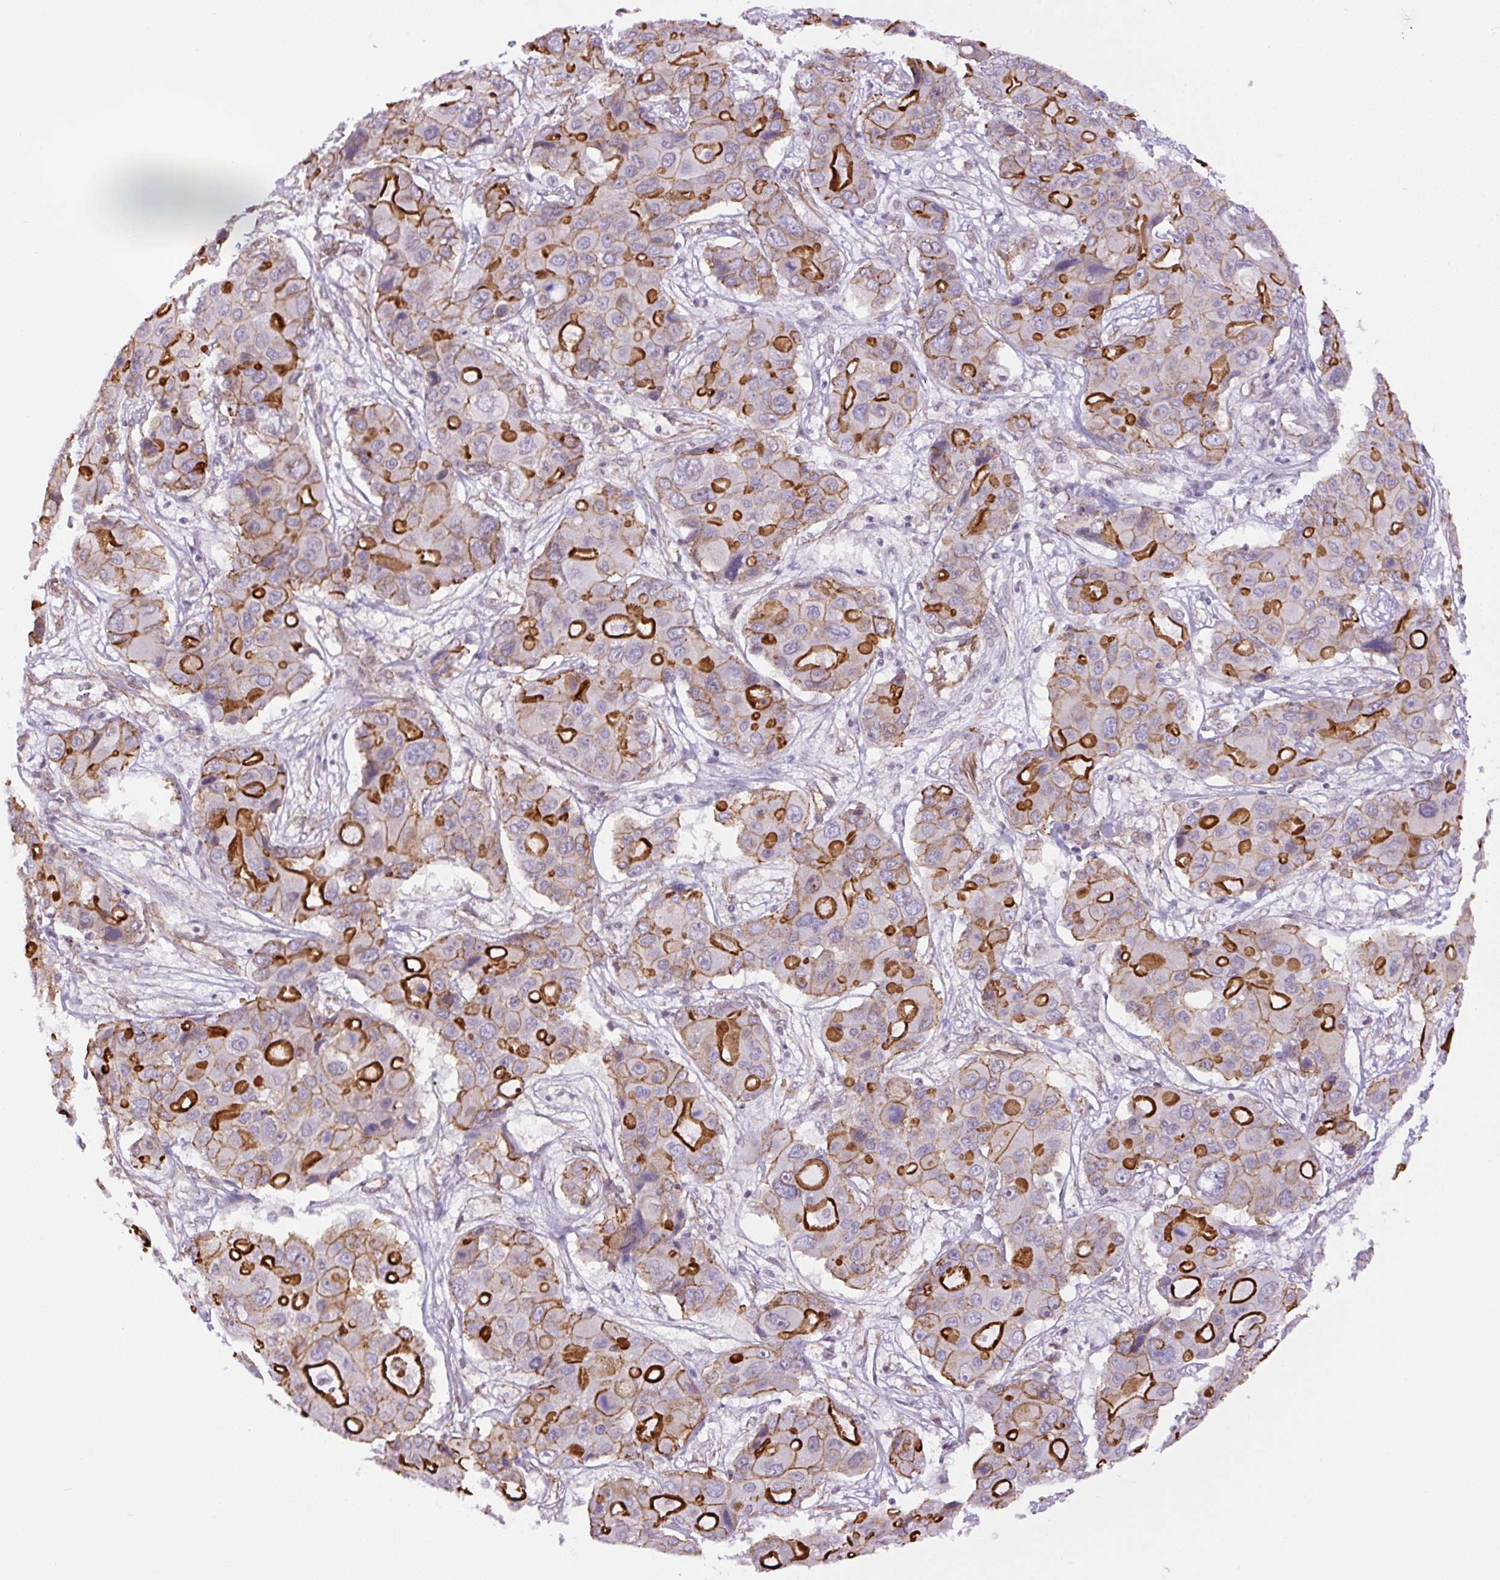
{"staining": {"intensity": "strong", "quantity": "25%-75%", "location": "cytoplasmic/membranous"}, "tissue": "liver cancer", "cell_type": "Tumor cells", "image_type": "cancer", "snomed": [{"axis": "morphology", "description": "Cholangiocarcinoma"}, {"axis": "topography", "description": "Liver"}], "caption": "Strong cytoplasmic/membranous protein expression is present in about 25%-75% of tumor cells in liver cancer.", "gene": "MYO5C", "patient": {"sex": "male", "age": 67}}